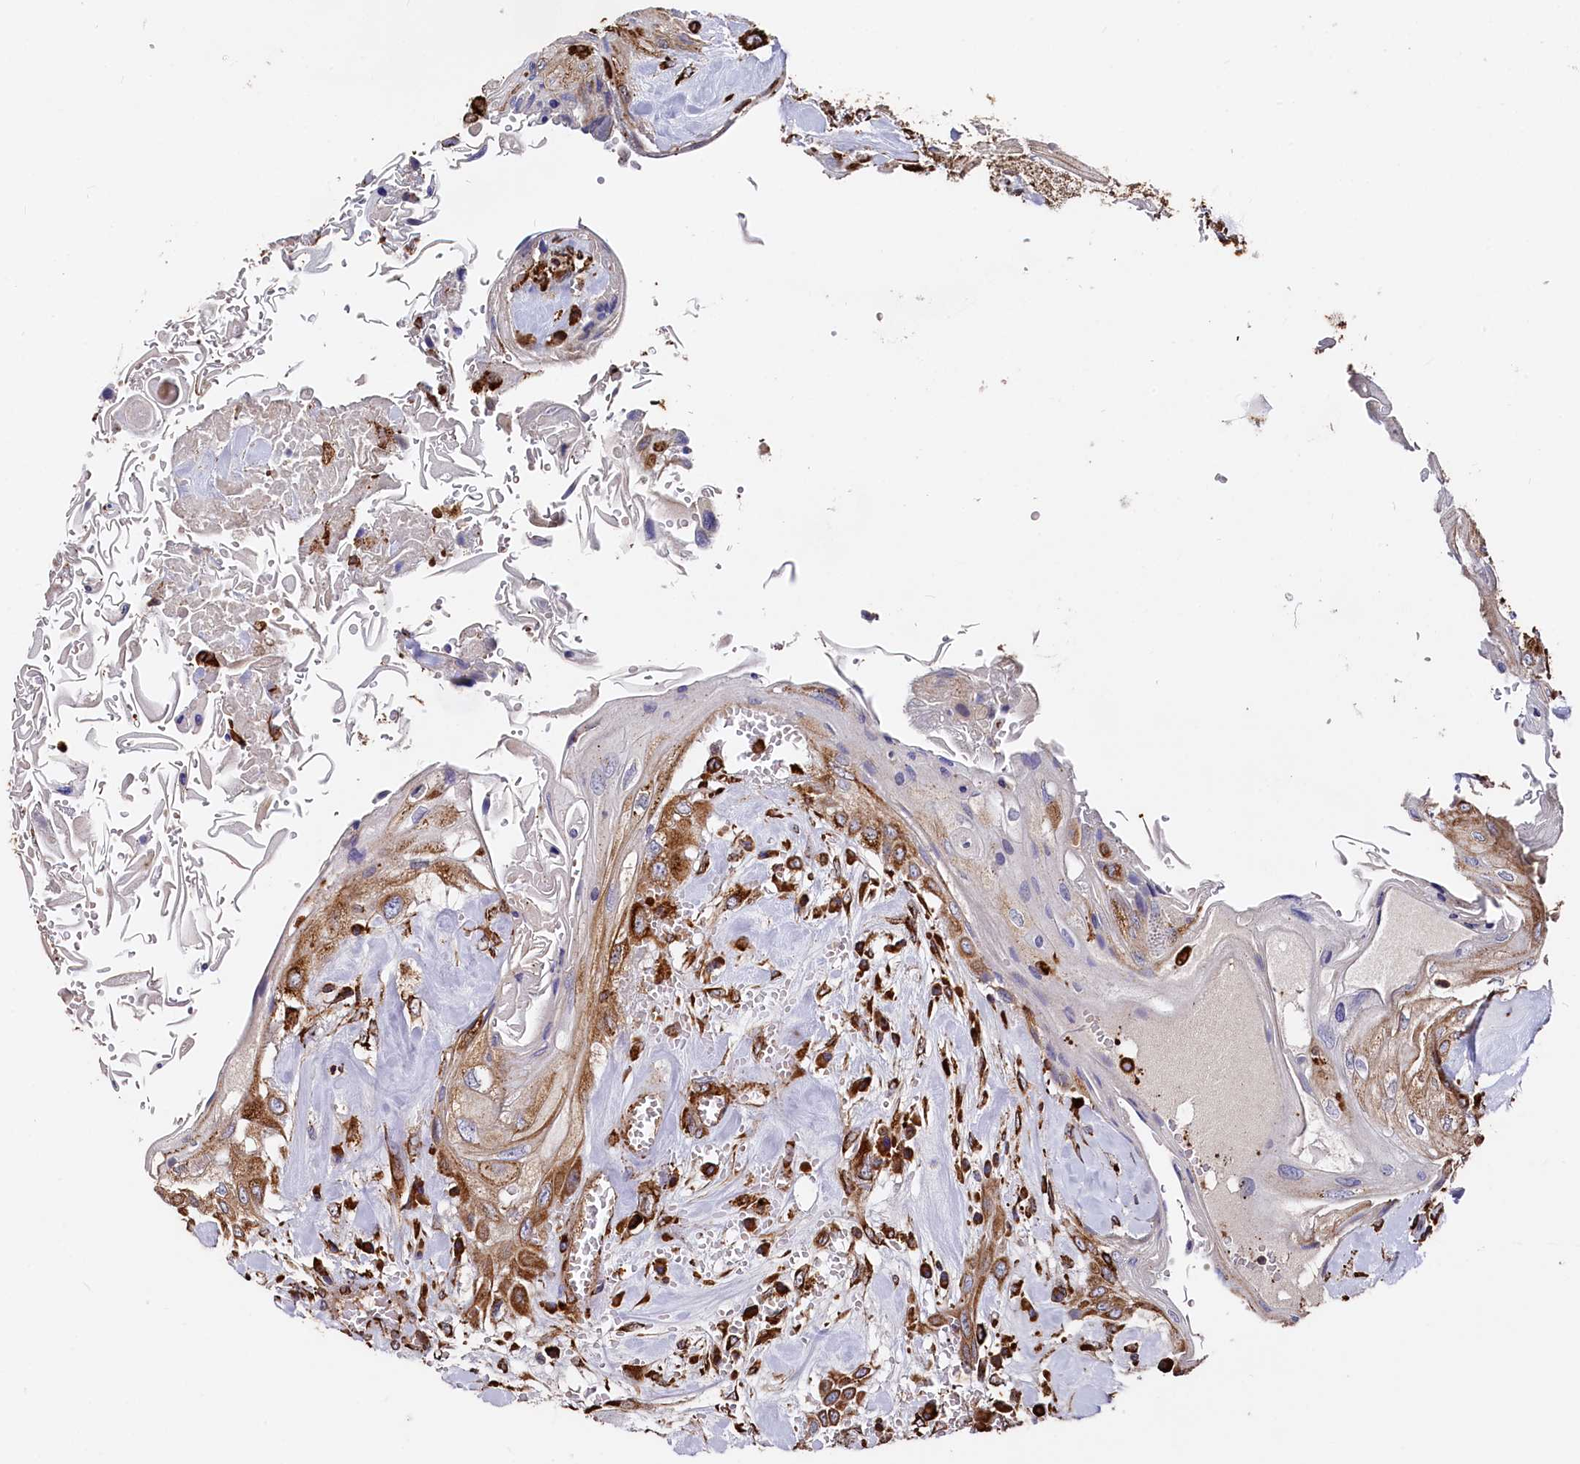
{"staining": {"intensity": "strong", "quantity": ">75%", "location": "cytoplasmic/membranous"}, "tissue": "head and neck cancer", "cell_type": "Tumor cells", "image_type": "cancer", "snomed": [{"axis": "morphology", "description": "Squamous cell carcinoma, NOS"}, {"axis": "topography", "description": "Head-Neck"}], "caption": "Tumor cells show high levels of strong cytoplasmic/membranous positivity in approximately >75% of cells in human squamous cell carcinoma (head and neck). Immunohistochemistry stains the protein in brown and the nuclei are stained blue.", "gene": "NEURL1B", "patient": {"sex": "female", "age": 43}}